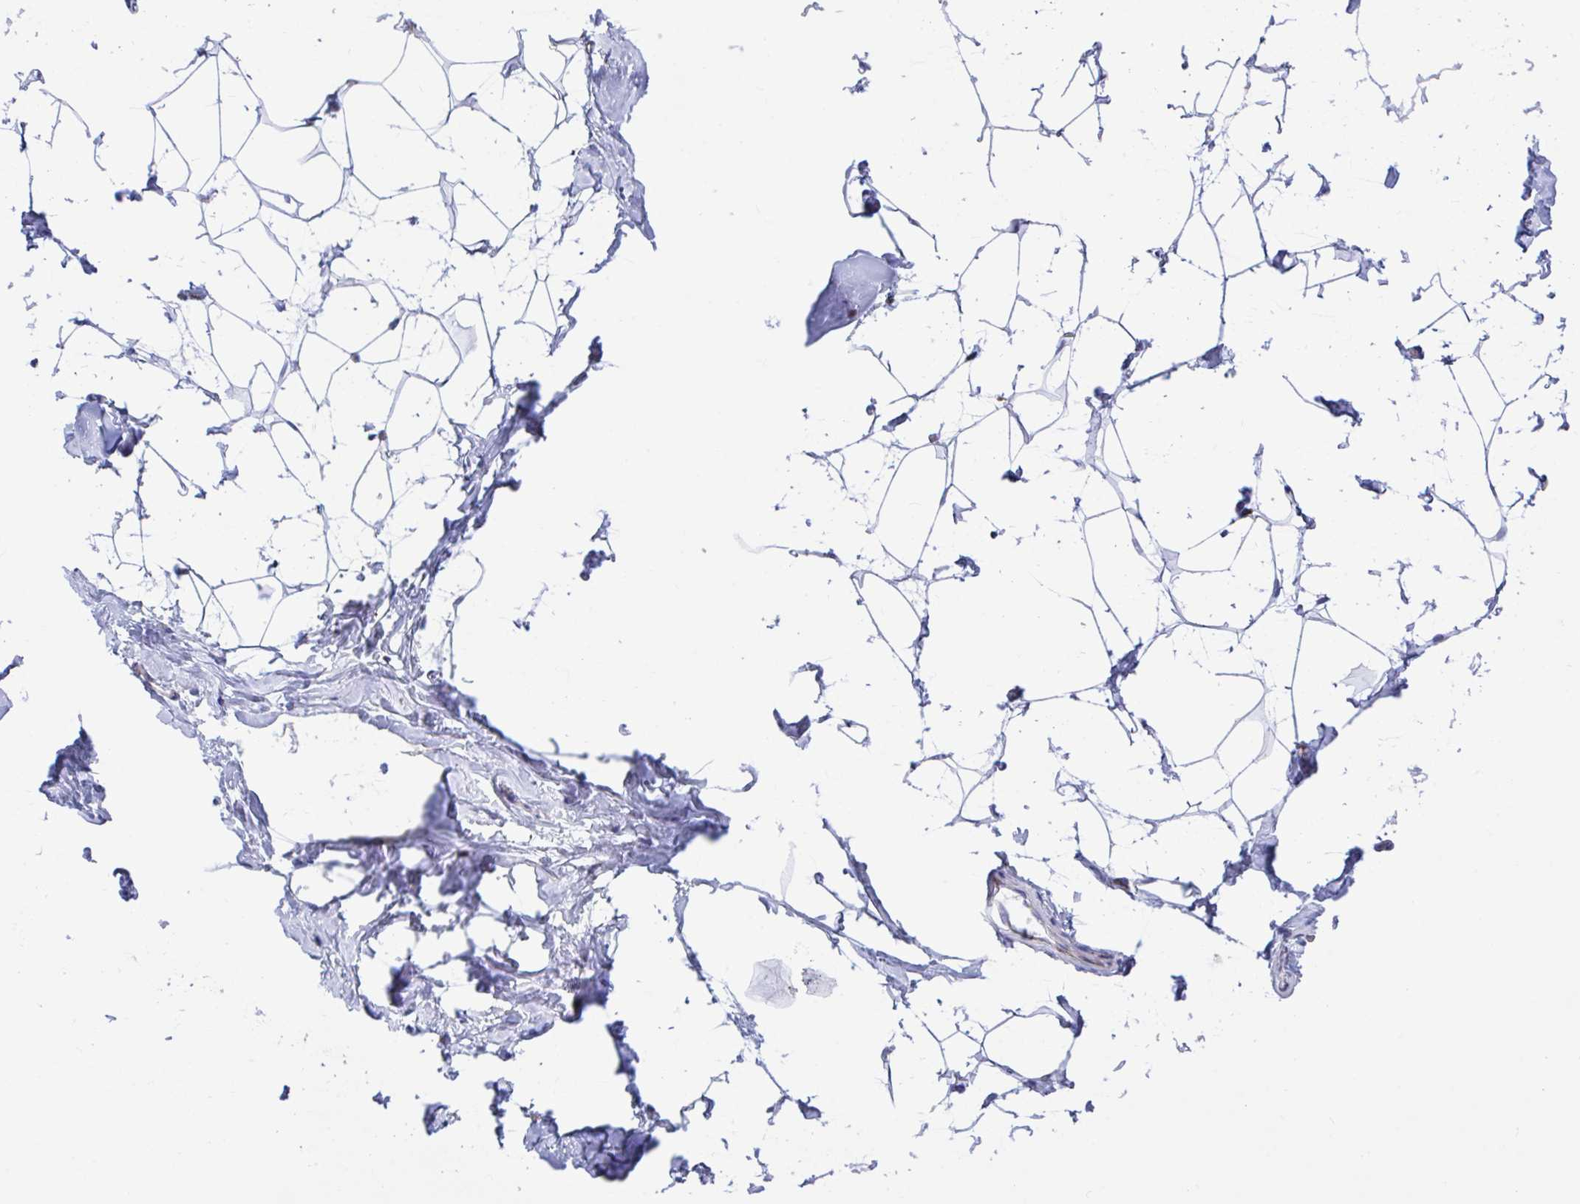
{"staining": {"intensity": "negative", "quantity": "none", "location": "none"}, "tissue": "breast", "cell_type": "Adipocytes", "image_type": "normal", "snomed": [{"axis": "morphology", "description": "Normal tissue, NOS"}, {"axis": "topography", "description": "Breast"}], "caption": "IHC of benign breast exhibits no expression in adipocytes. Brightfield microscopy of immunohistochemistry (IHC) stained with DAB (brown) and hematoxylin (blue), captured at high magnification.", "gene": "PEAK3", "patient": {"sex": "female", "age": 32}}